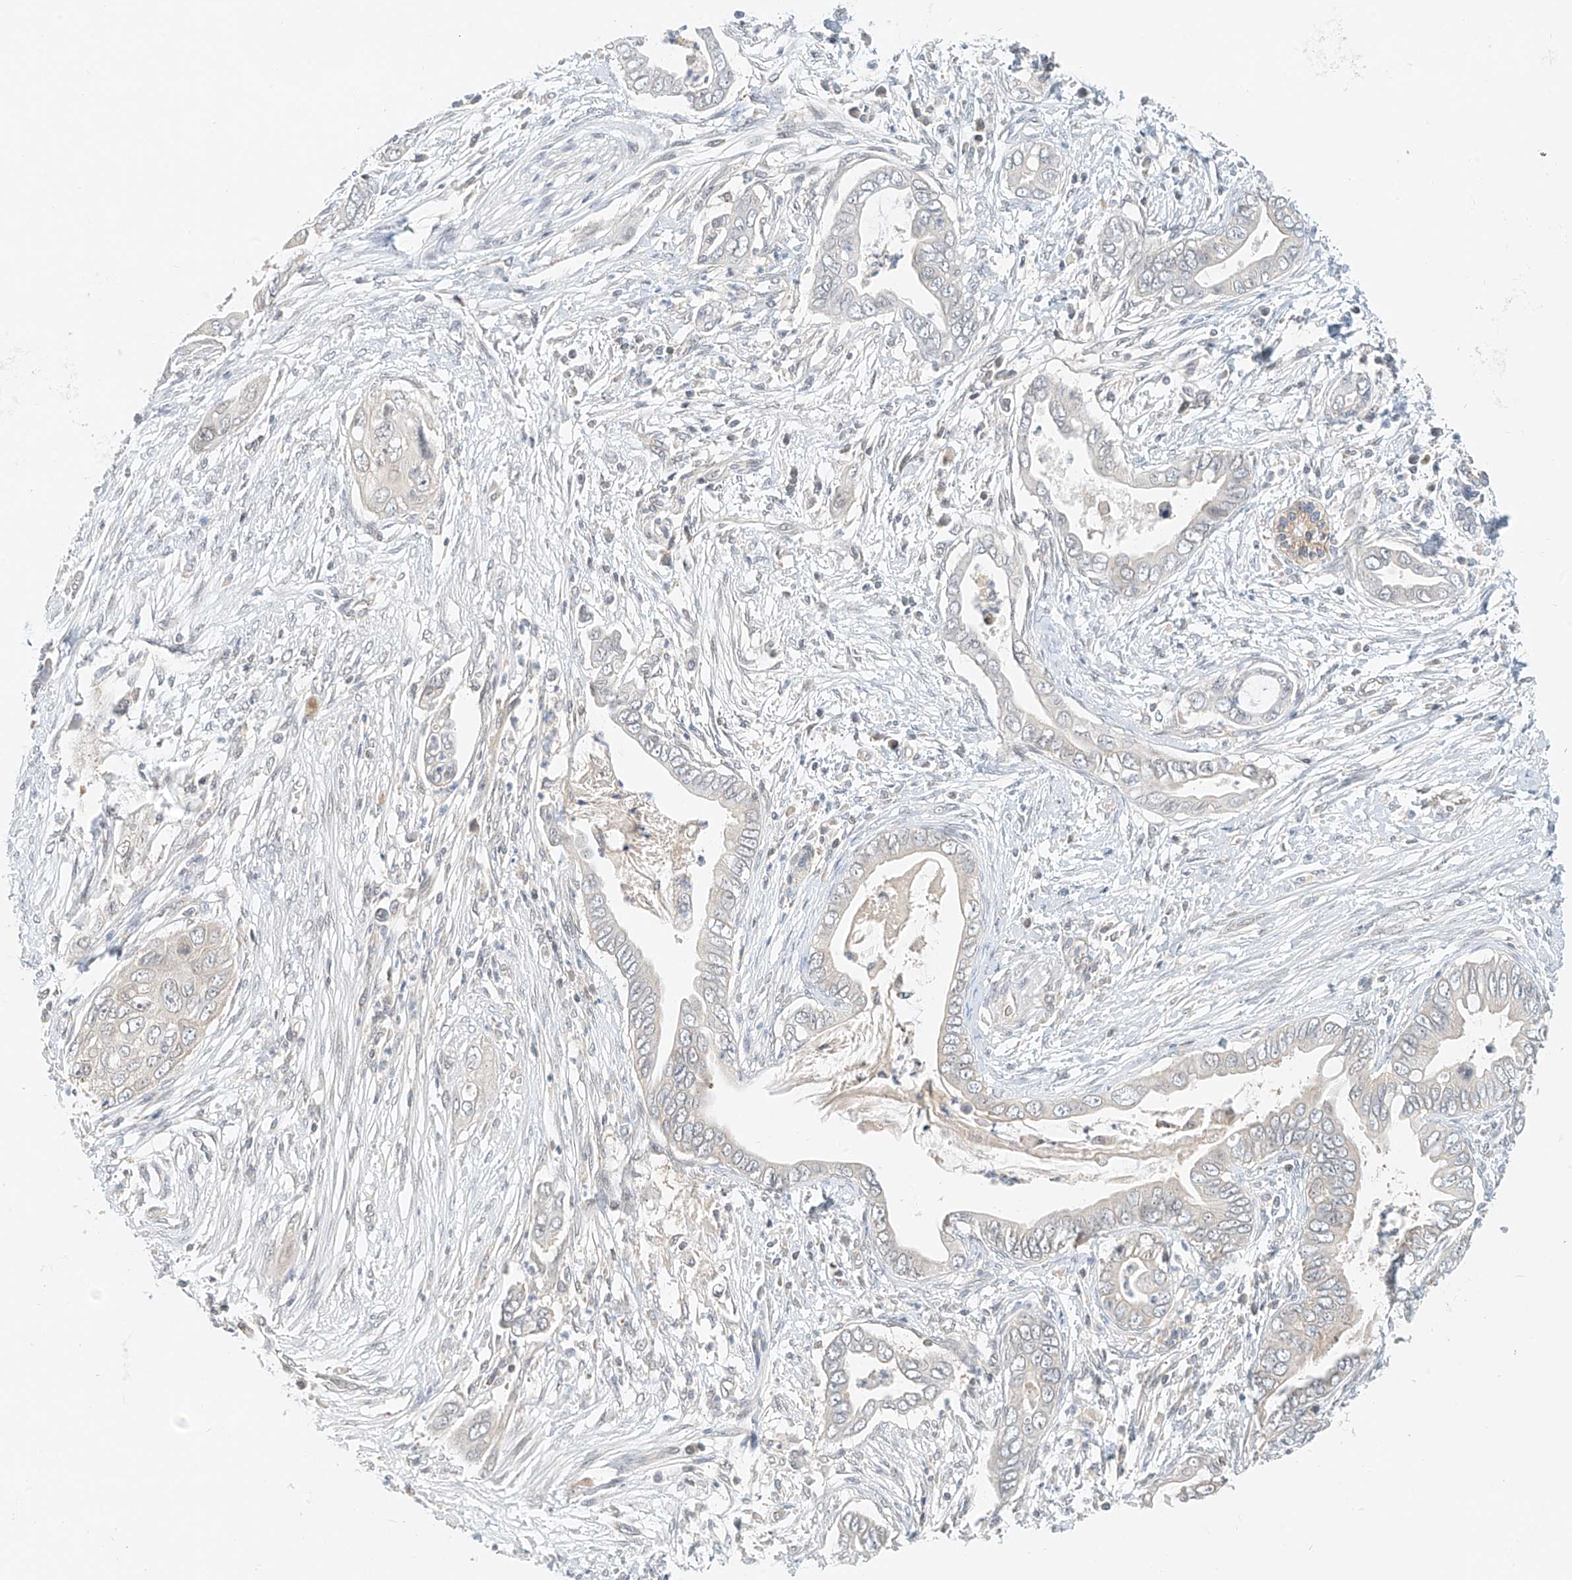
{"staining": {"intensity": "negative", "quantity": "none", "location": "none"}, "tissue": "pancreatic cancer", "cell_type": "Tumor cells", "image_type": "cancer", "snomed": [{"axis": "morphology", "description": "Adenocarcinoma, NOS"}, {"axis": "topography", "description": "Pancreas"}], "caption": "Histopathology image shows no protein staining in tumor cells of pancreatic cancer tissue.", "gene": "PPA2", "patient": {"sex": "male", "age": 75}}